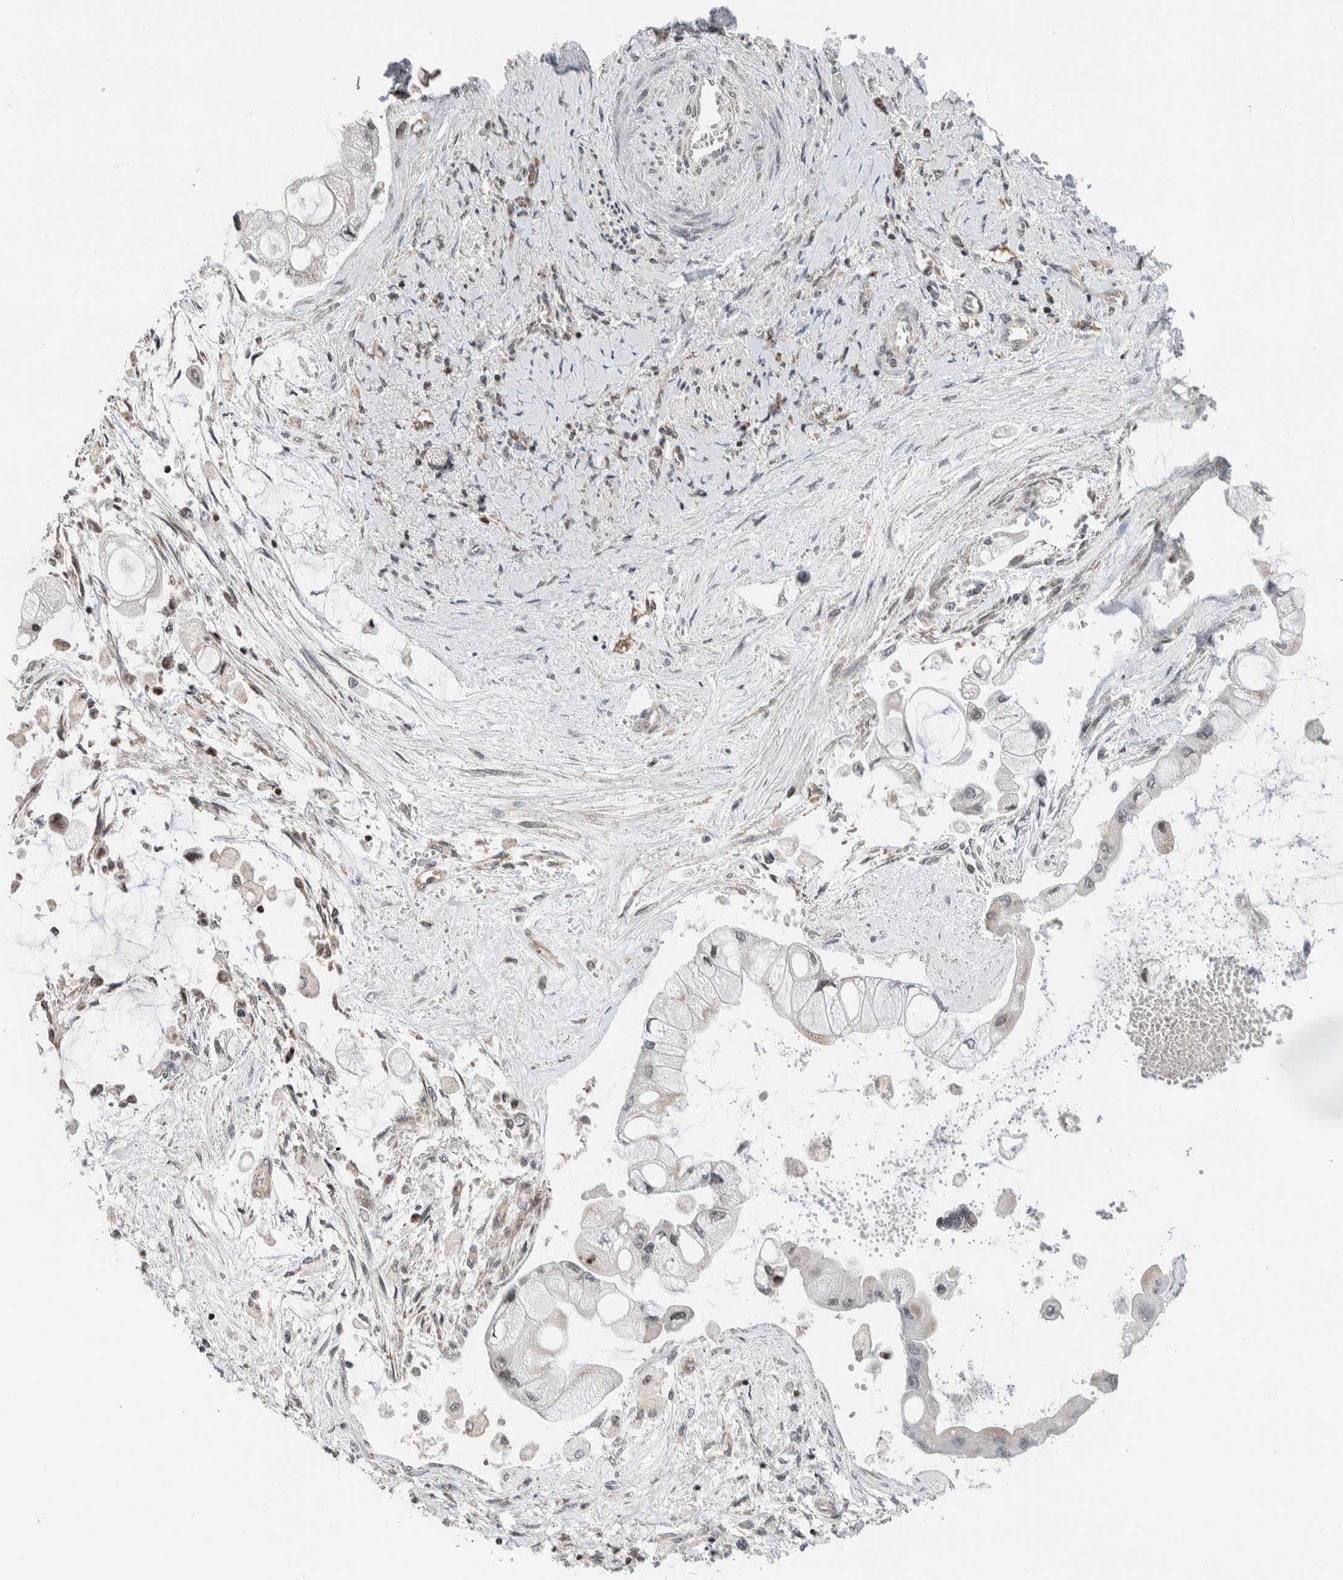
{"staining": {"intensity": "weak", "quantity": "<25%", "location": "cytoplasmic/membranous,nuclear"}, "tissue": "liver cancer", "cell_type": "Tumor cells", "image_type": "cancer", "snomed": [{"axis": "morphology", "description": "Cholangiocarcinoma"}, {"axis": "topography", "description": "Liver"}], "caption": "A high-resolution histopathology image shows immunohistochemistry (IHC) staining of cholangiocarcinoma (liver), which shows no significant expression in tumor cells.", "gene": "NPLOC4", "patient": {"sex": "male", "age": 50}}